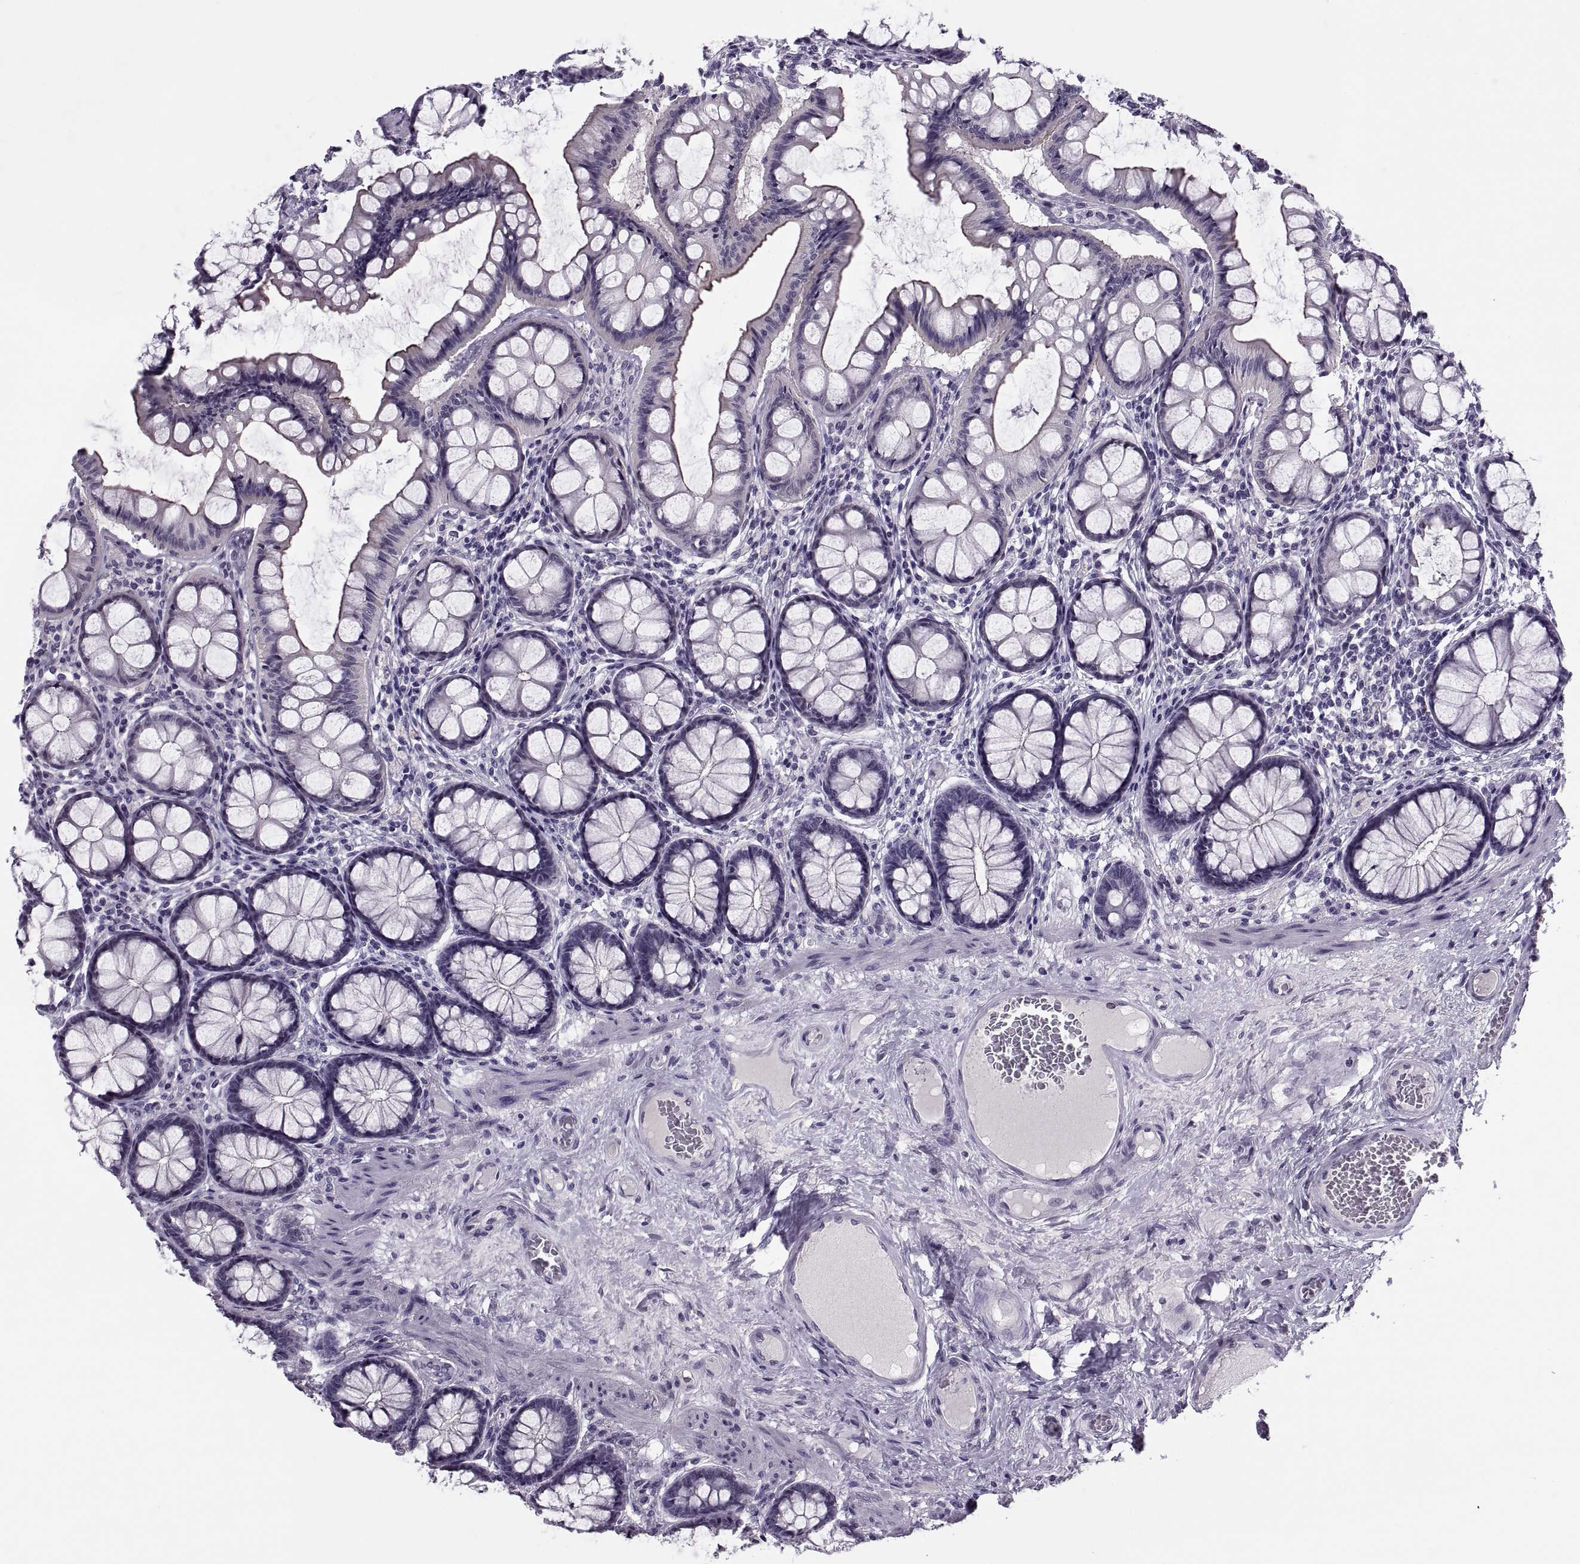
{"staining": {"intensity": "negative", "quantity": "none", "location": "none"}, "tissue": "colon", "cell_type": "Endothelial cells", "image_type": "normal", "snomed": [{"axis": "morphology", "description": "Normal tissue, NOS"}, {"axis": "topography", "description": "Colon"}], "caption": "Micrograph shows no protein staining in endothelial cells of unremarkable colon. The staining was performed using DAB to visualize the protein expression in brown, while the nuclei were stained in blue with hematoxylin (Magnification: 20x).", "gene": "SYNGR4", "patient": {"sex": "female", "age": 65}}